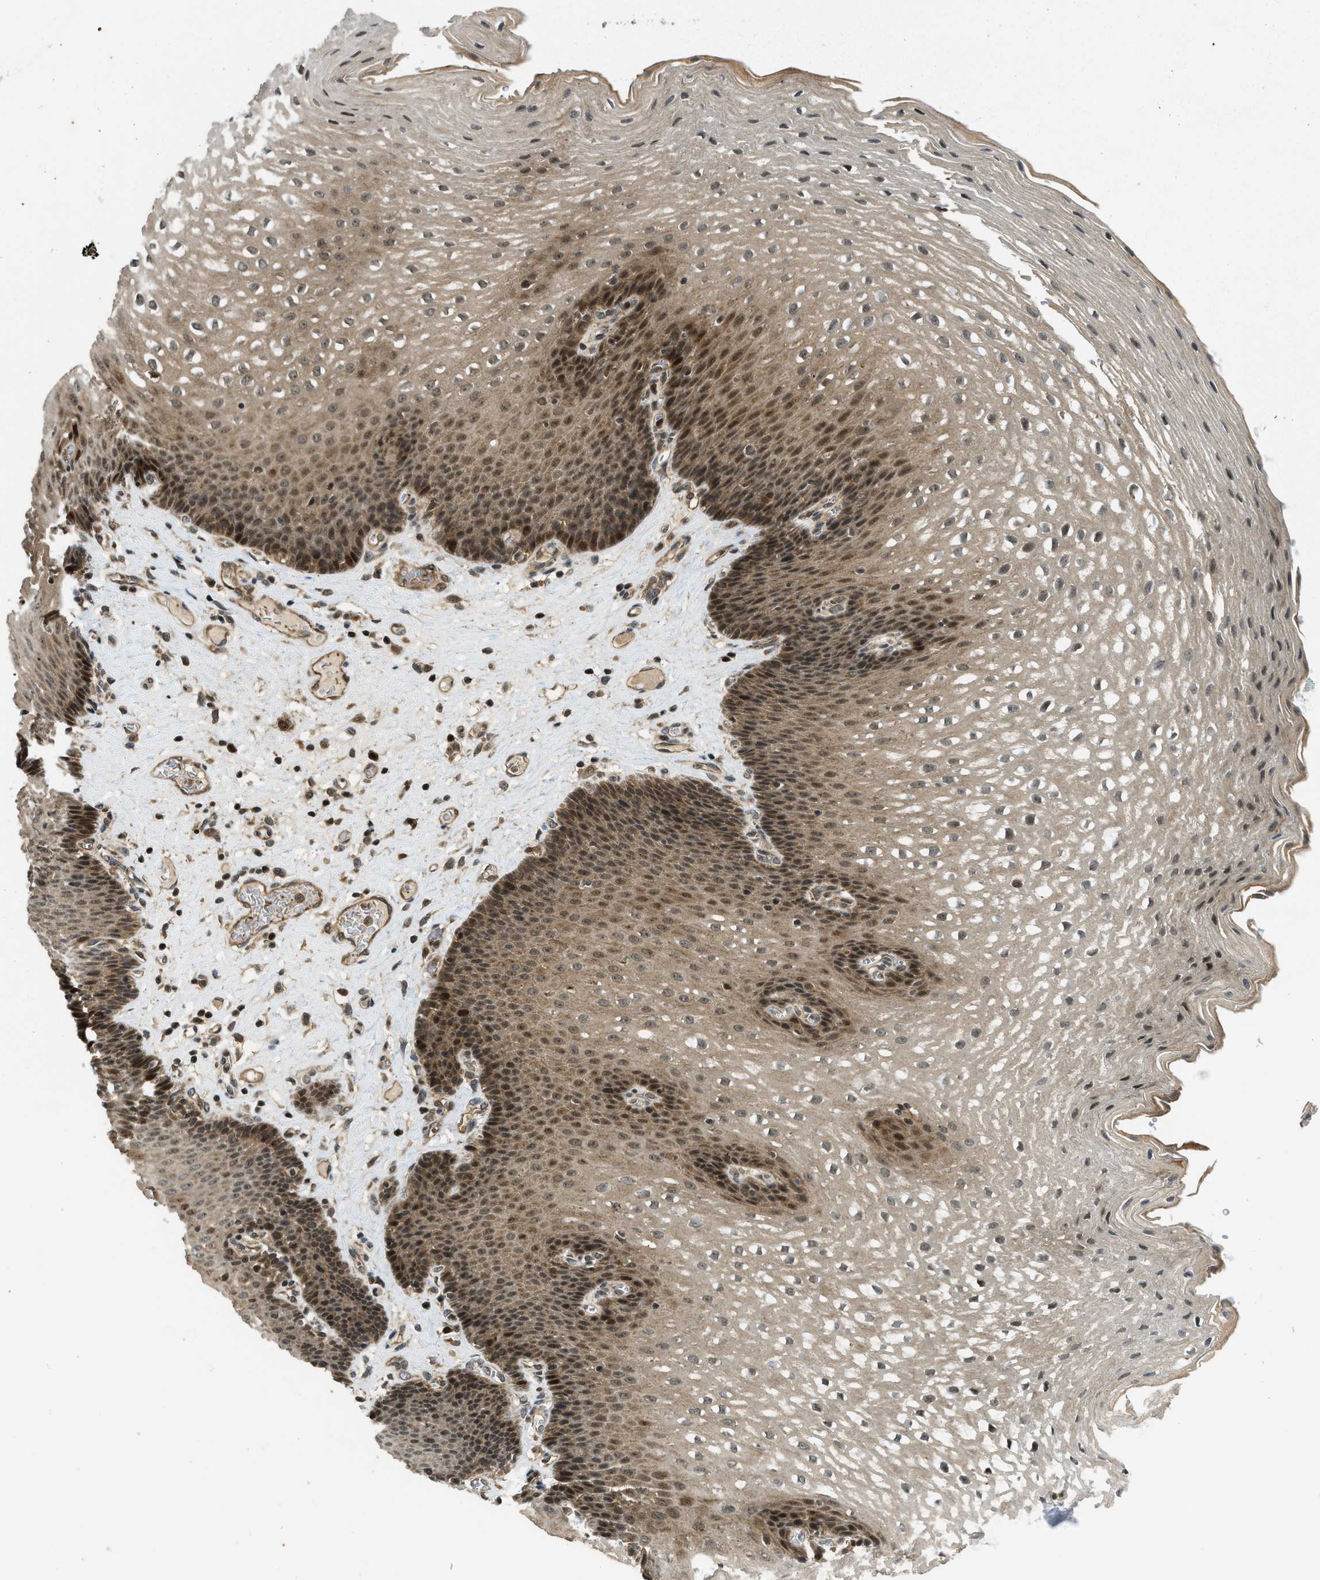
{"staining": {"intensity": "moderate", "quantity": ">75%", "location": "cytoplasmic/membranous,nuclear"}, "tissue": "esophagus", "cell_type": "Squamous epithelial cells", "image_type": "normal", "snomed": [{"axis": "morphology", "description": "Normal tissue, NOS"}, {"axis": "topography", "description": "Esophagus"}], "caption": "Moderate cytoplasmic/membranous,nuclear protein expression is present in approximately >75% of squamous epithelial cells in esophagus.", "gene": "DNAJC28", "patient": {"sex": "male", "age": 48}}